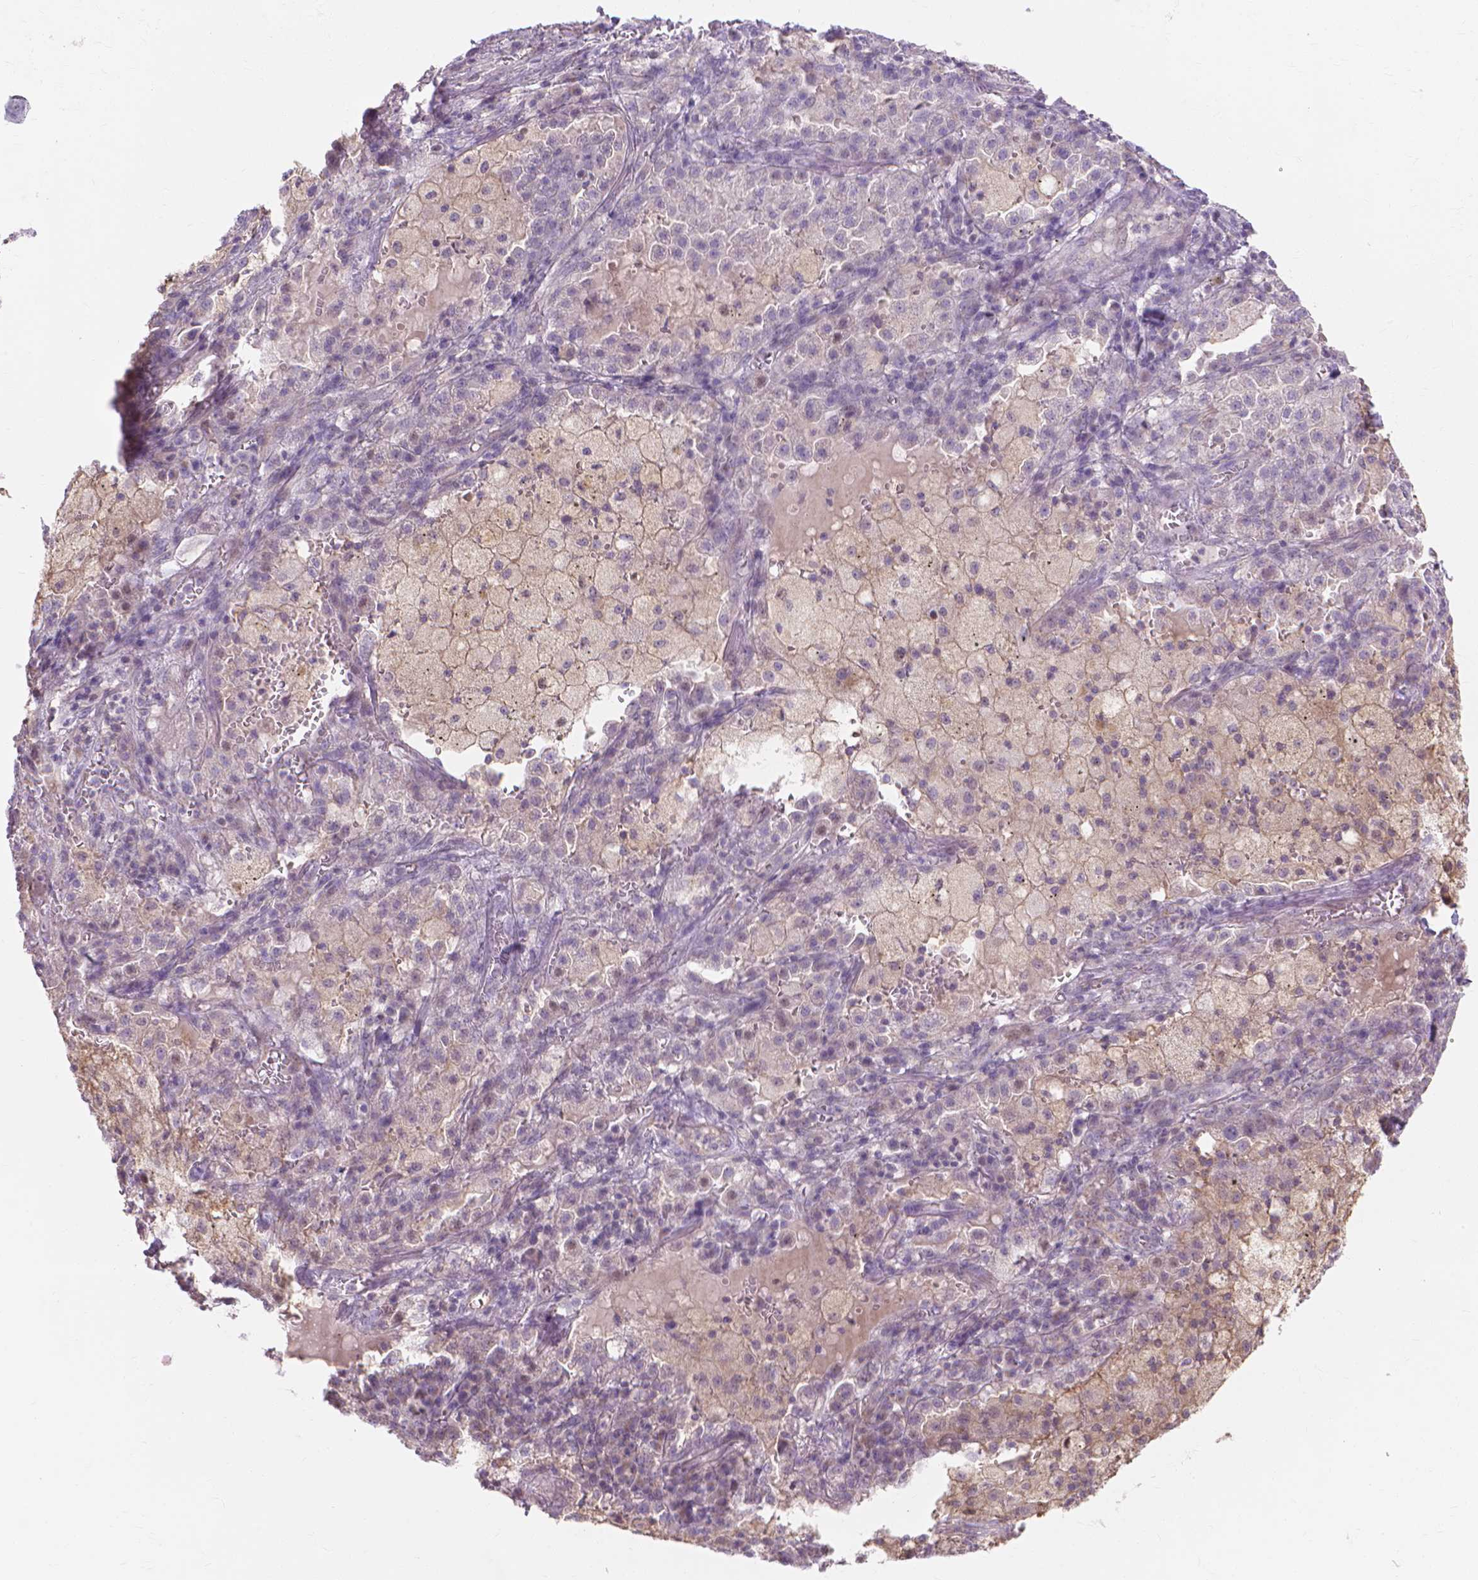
{"staining": {"intensity": "negative", "quantity": "none", "location": "none"}, "tissue": "lung cancer", "cell_type": "Tumor cells", "image_type": "cancer", "snomed": [{"axis": "morphology", "description": "Adenocarcinoma, NOS"}, {"axis": "topography", "description": "Lung"}], "caption": "This is an immunohistochemistry (IHC) image of lung cancer. There is no staining in tumor cells.", "gene": "PRDM13", "patient": {"sex": "male", "age": 57}}